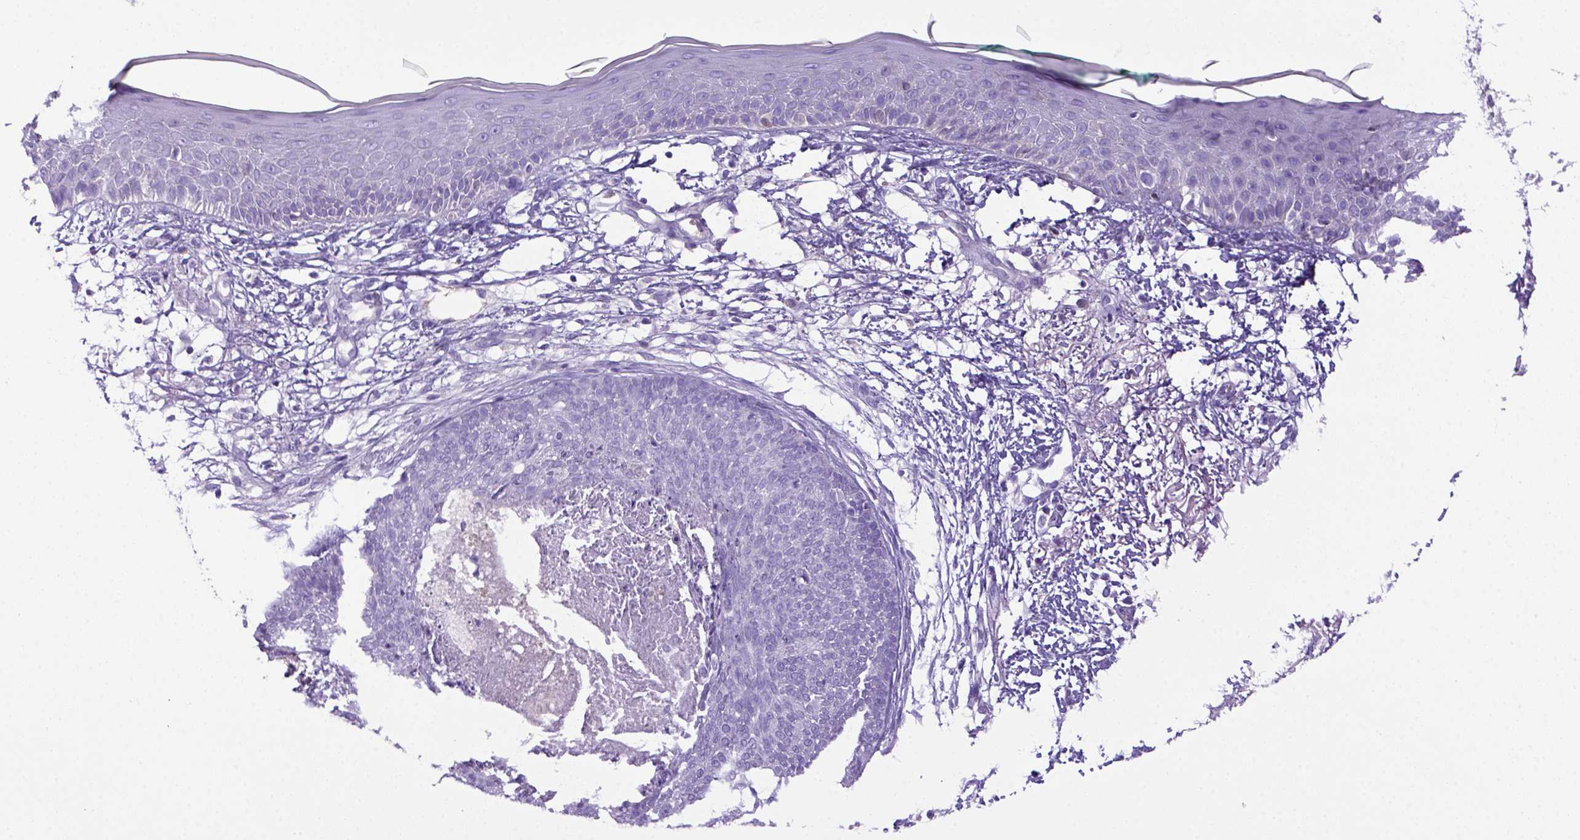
{"staining": {"intensity": "negative", "quantity": "none", "location": "none"}, "tissue": "skin cancer", "cell_type": "Tumor cells", "image_type": "cancer", "snomed": [{"axis": "morphology", "description": "Normal tissue, NOS"}, {"axis": "morphology", "description": "Basal cell carcinoma"}, {"axis": "topography", "description": "Skin"}], "caption": "Immunohistochemistry (IHC) histopathology image of neoplastic tissue: human skin cancer (basal cell carcinoma) stained with DAB (3,3'-diaminobenzidine) demonstrates no significant protein staining in tumor cells.", "gene": "ITIH4", "patient": {"sex": "male", "age": 84}}